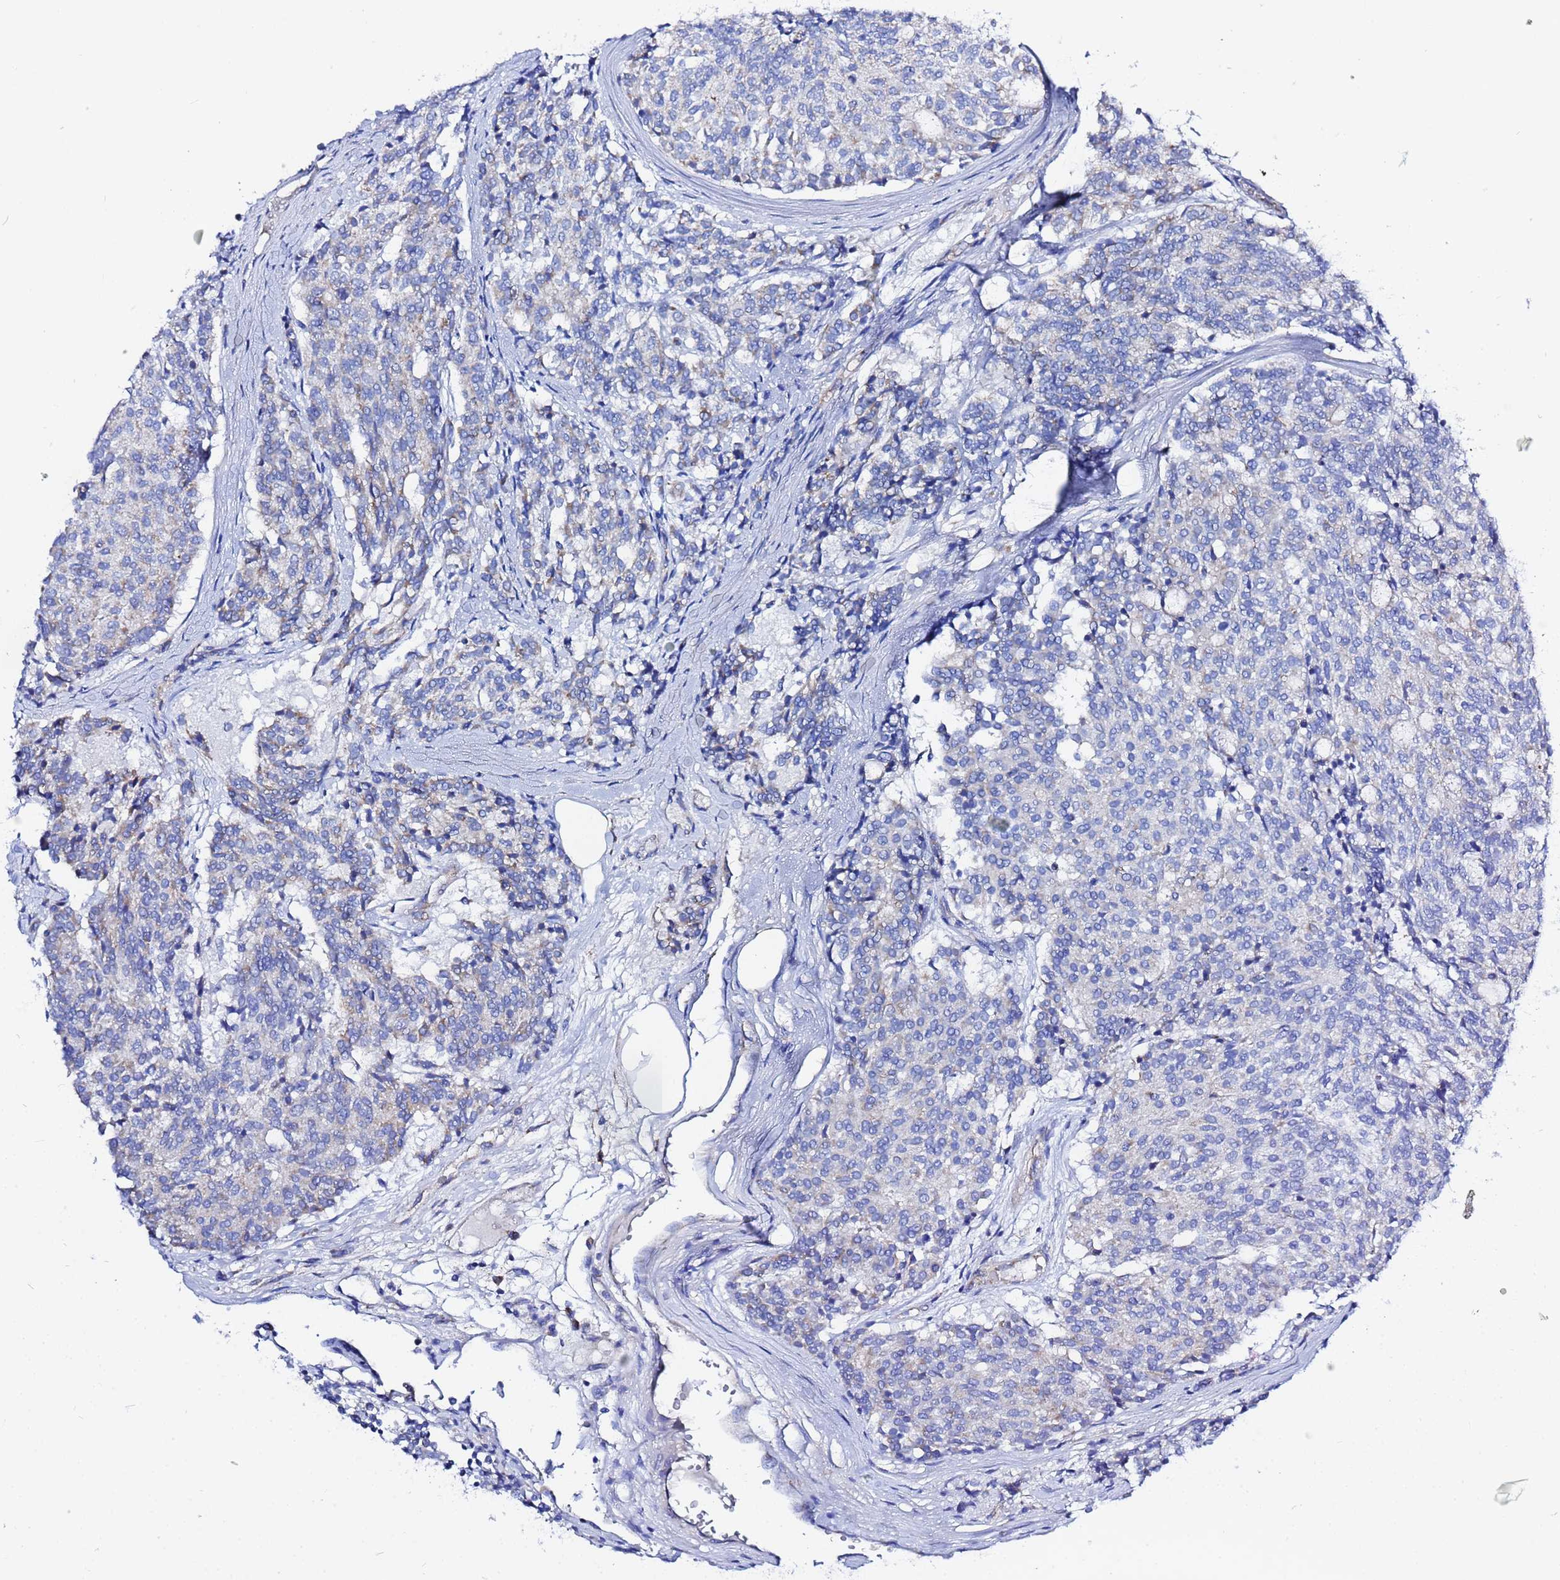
{"staining": {"intensity": "negative", "quantity": "none", "location": "none"}, "tissue": "carcinoid", "cell_type": "Tumor cells", "image_type": "cancer", "snomed": [{"axis": "morphology", "description": "Carcinoid, malignant, NOS"}, {"axis": "topography", "description": "Pancreas"}], "caption": "Tumor cells are negative for protein expression in human carcinoid.", "gene": "FAHD2A", "patient": {"sex": "female", "age": 54}}